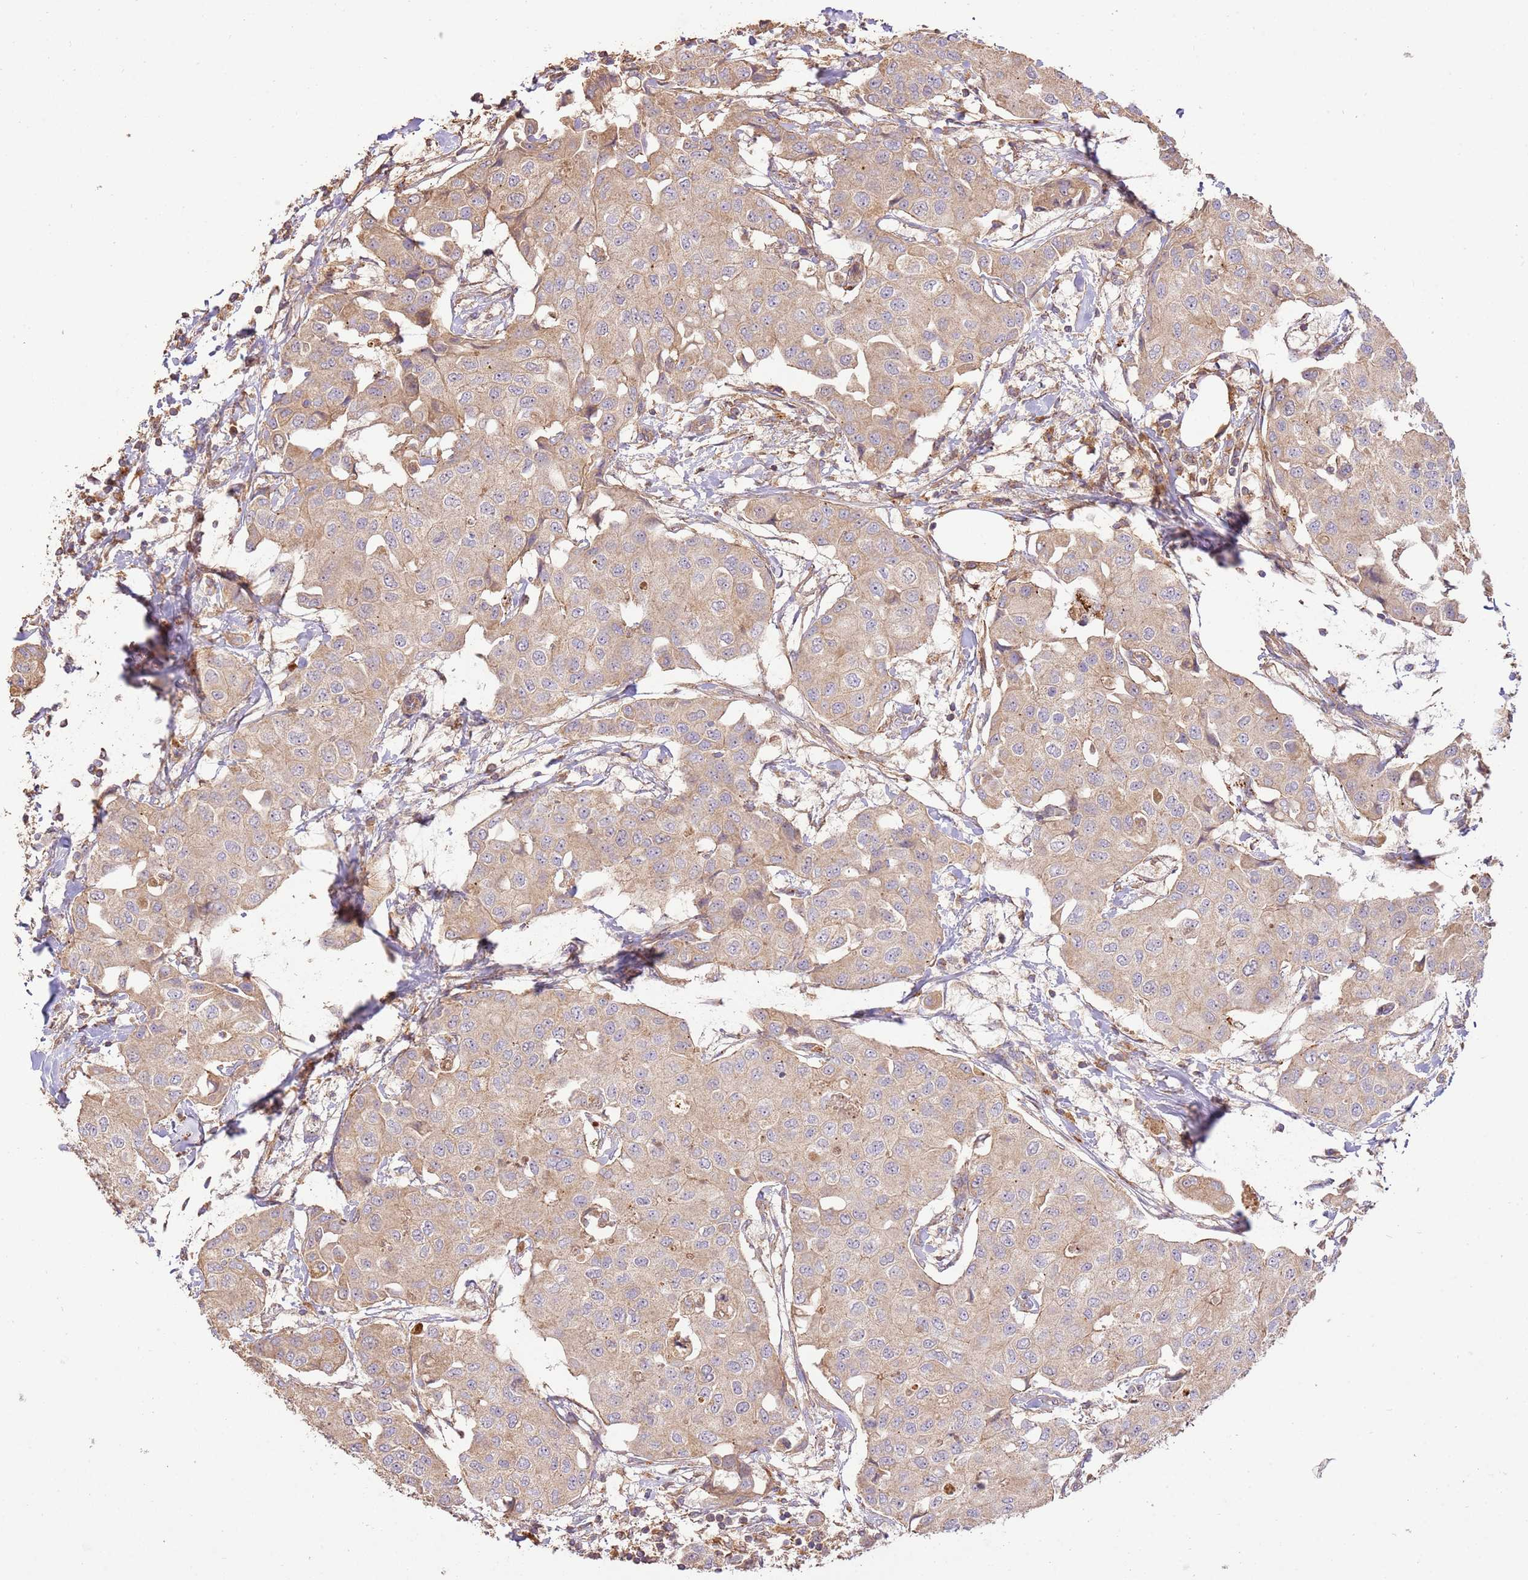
{"staining": {"intensity": "weak", "quantity": ">75%", "location": "cytoplasmic/membranous"}, "tissue": "breast cancer", "cell_type": "Tumor cells", "image_type": "cancer", "snomed": [{"axis": "morphology", "description": "Duct carcinoma"}, {"axis": "topography", "description": "Breast"}, {"axis": "topography", "description": "Lymph node"}], "caption": "High-magnification brightfield microscopy of breast cancer (invasive ductal carcinoma) stained with DAB (brown) and counterstained with hematoxylin (blue). tumor cells exhibit weak cytoplasmic/membranous staining is present in about>75% of cells. Using DAB (3,3'-diaminobenzidine) (brown) and hematoxylin (blue) stains, captured at high magnification using brightfield microscopy.", "gene": "CEP55", "patient": {"sex": "female", "age": 80}}